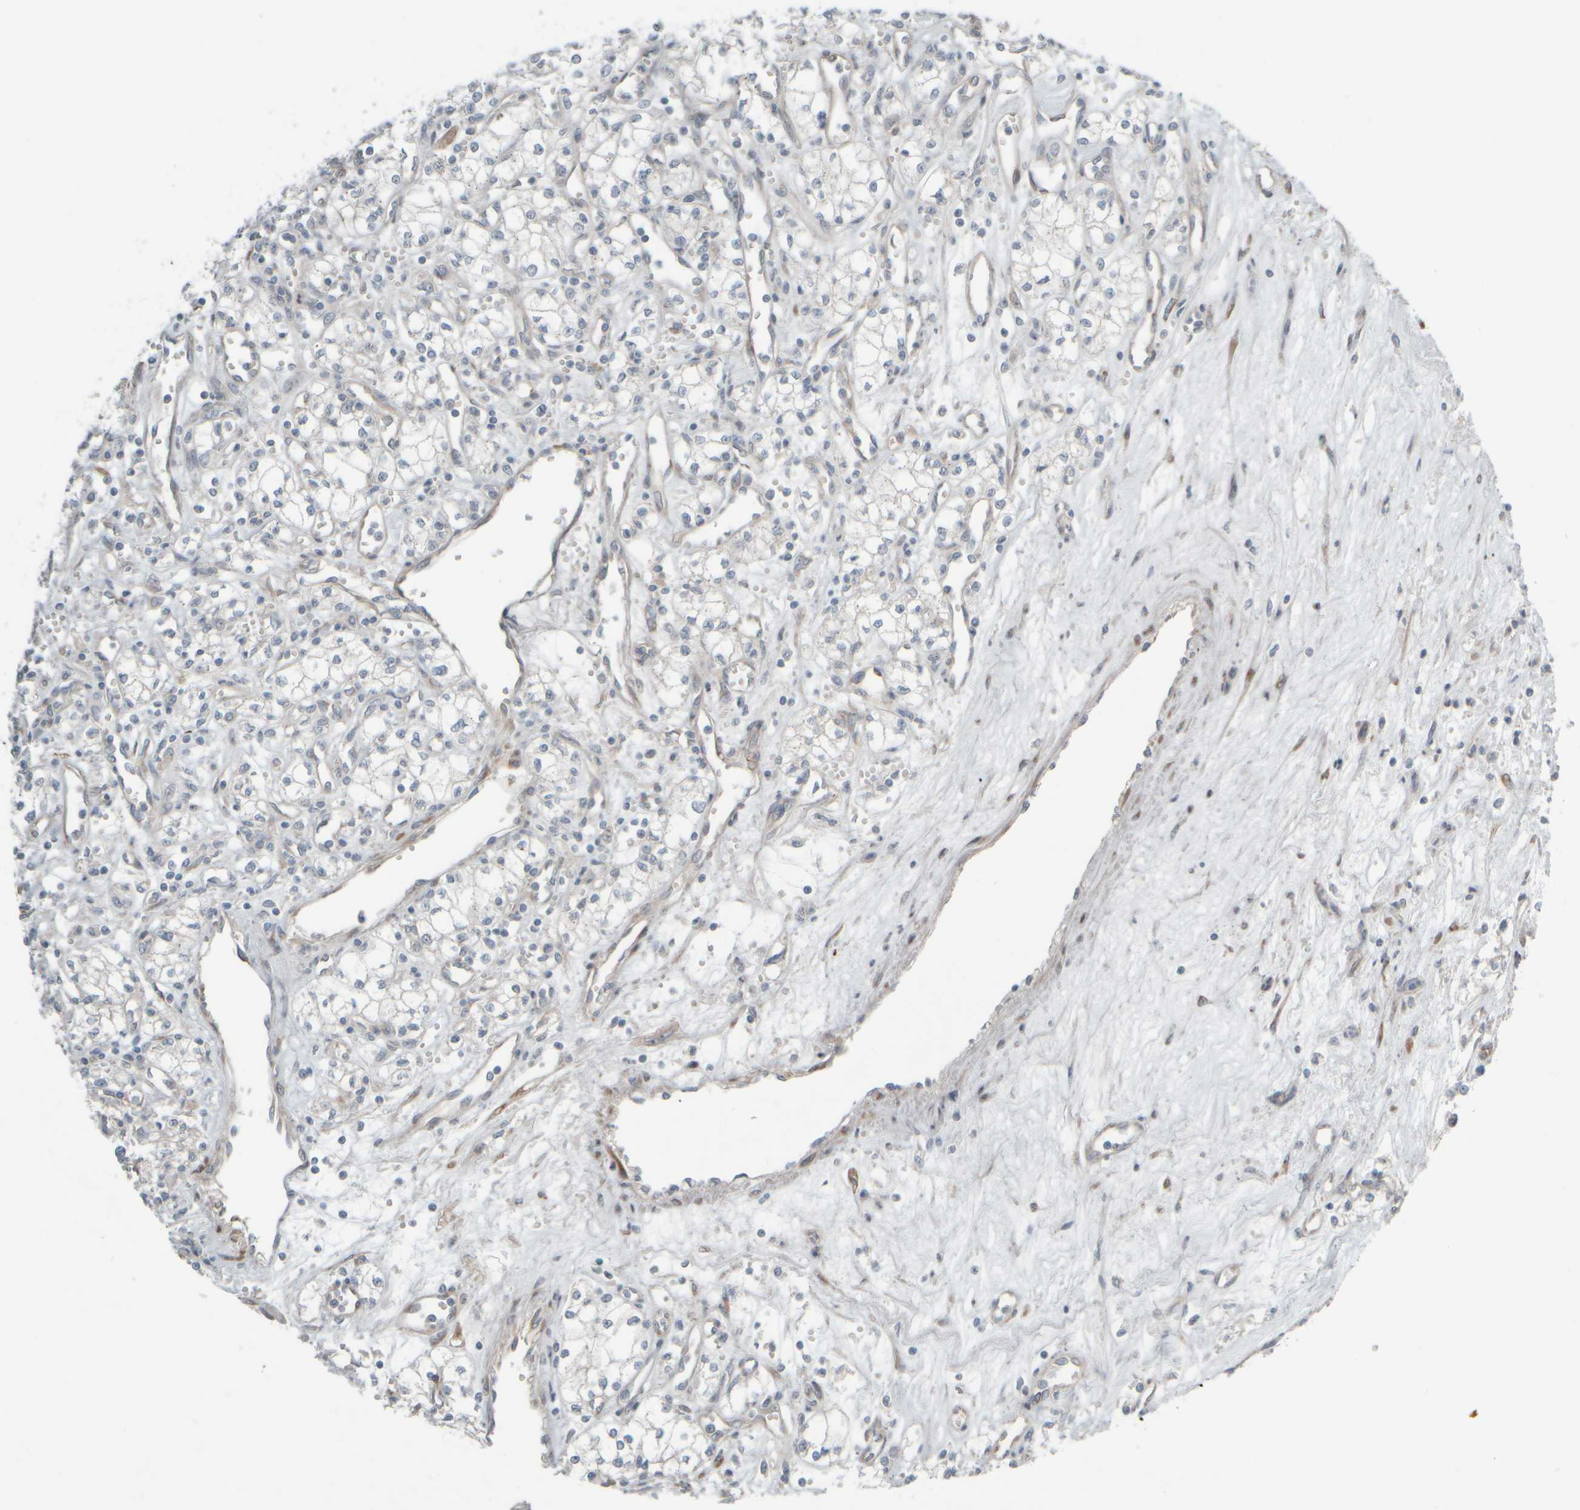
{"staining": {"intensity": "negative", "quantity": "none", "location": "none"}, "tissue": "renal cancer", "cell_type": "Tumor cells", "image_type": "cancer", "snomed": [{"axis": "morphology", "description": "Adenocarcinoma, NOS"}, {"axis": "topography", "description": "Kidney"}], "caption": "Histopathology image shows no protein positivity in tumor cells of adenocarcinoma (renal) tissue. (IHC, brightfield microscopy, high magnification).", "gene": "HGS", "patient": {"sex": "male", "age": 59}}